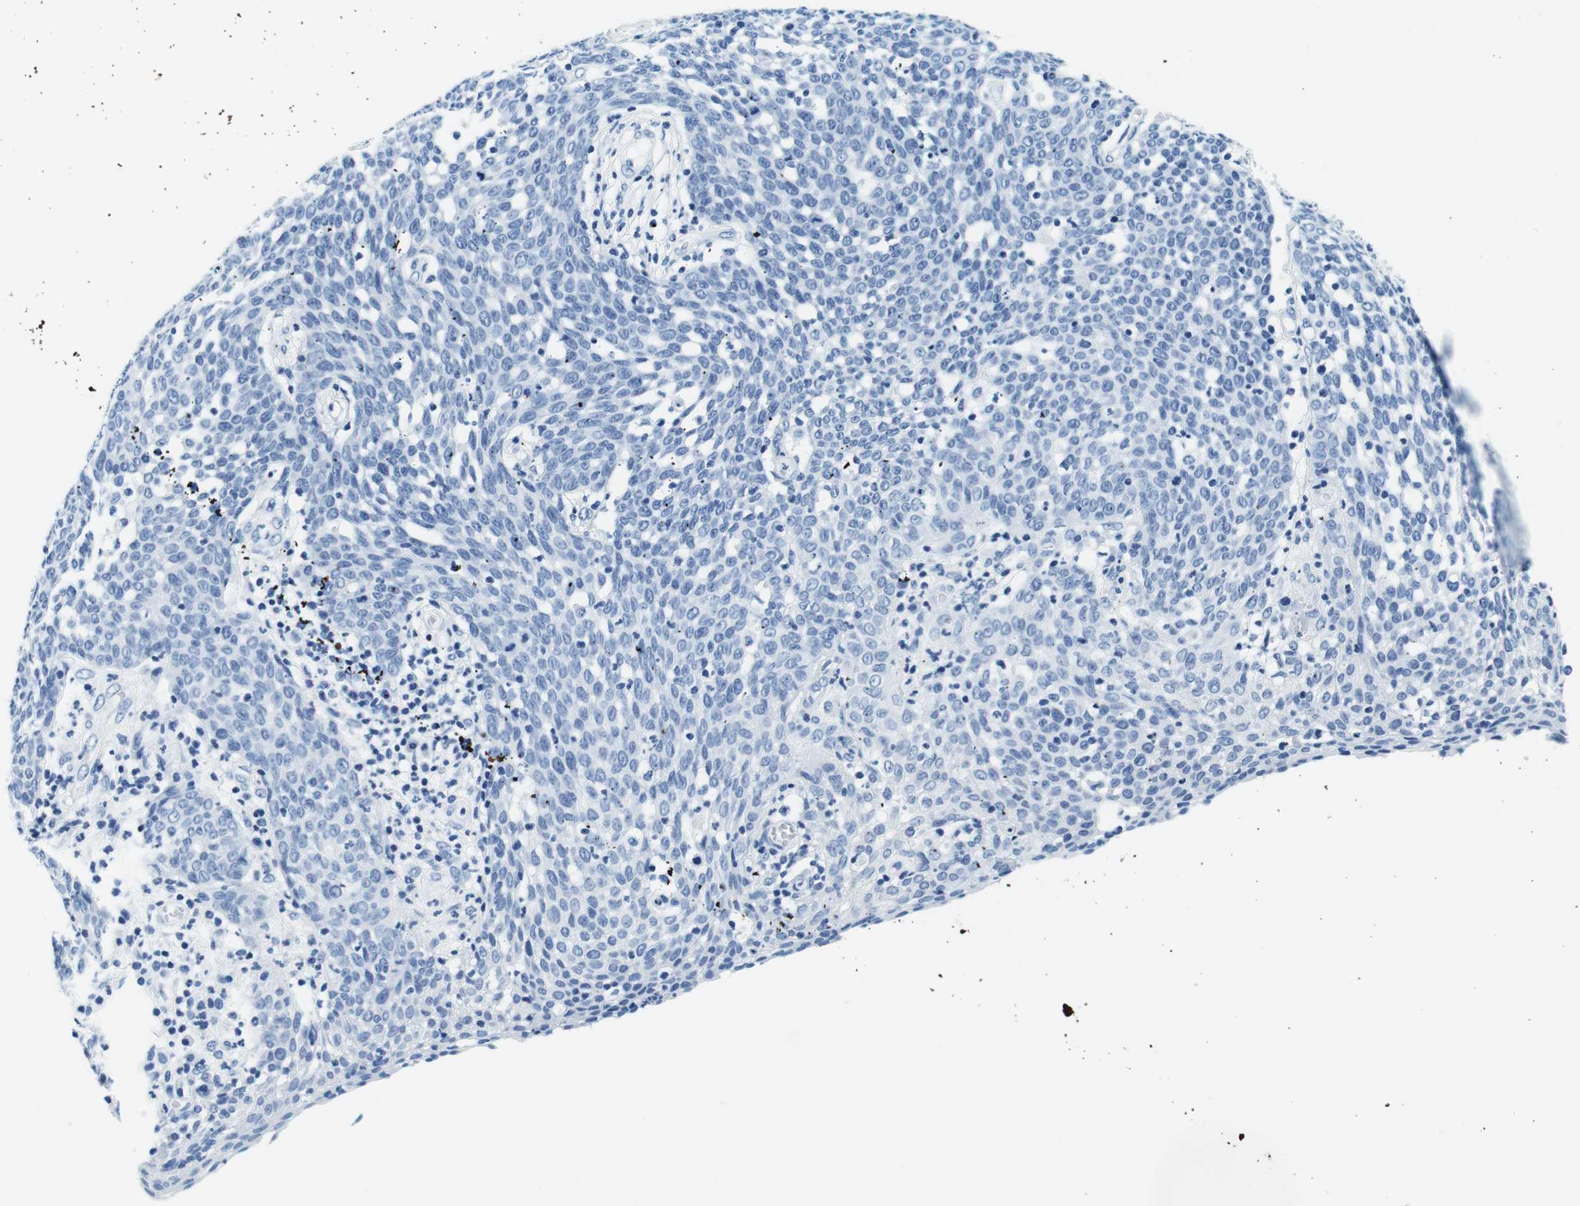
{"staining": {"intensity": "negative", "quantity": "none", "location": "none"}, "tissue": "cervical cancer", "cell_type": "Tumor cells", "image_type": "cancer", "snomed": [{"axis": "morphology", "description": "Squamous cell carcinoma, NOS"}, {"axis": "topography", "description": "Cervix"}], "caption": "A high-resolution photomicrograph shows immunohistochemistry staining of squamous cell carcinoma (cervical), which demonstrates no significant positivity in tumor cells. (Stains: DAB (3,3'-diaminobenzidine) immunohistochemistry (IHC) with hematoxylin counter stain, Microscopy: brightfield microscopy at high magnification).", "gene": "ELANE", "patient": {"sex": "female", "age": 34}}